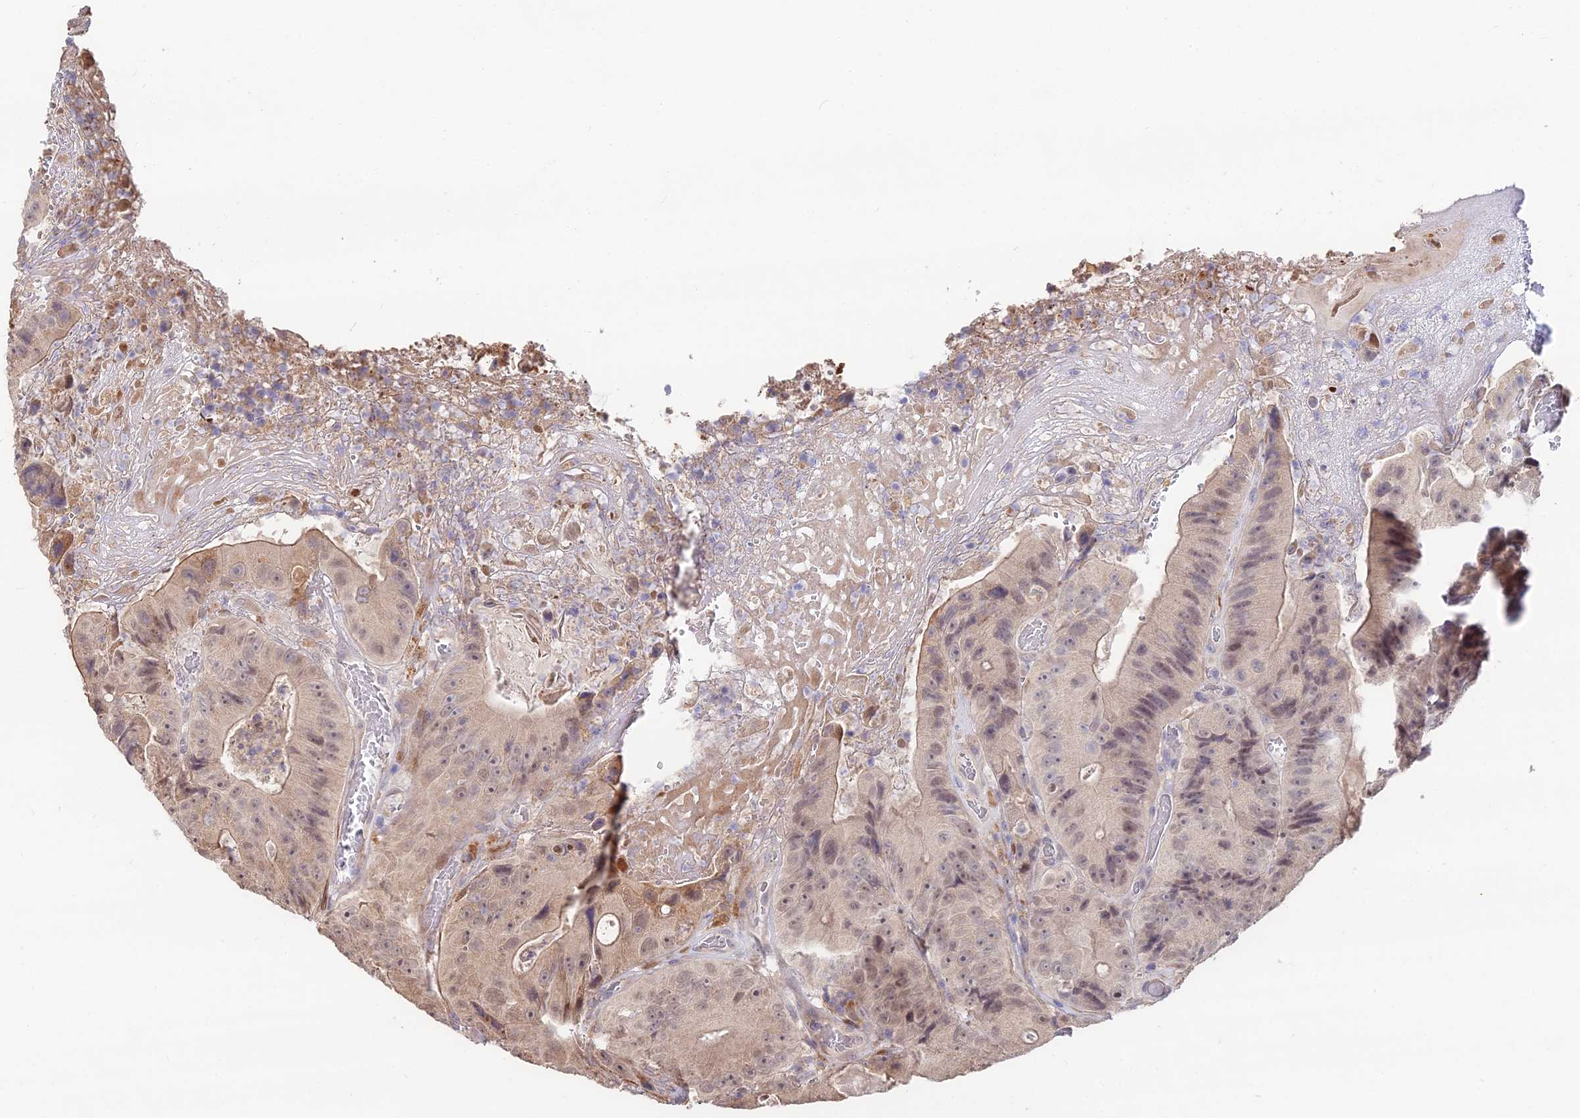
{"staining": {"intensity": "moderate", "quantity": ">75%", "location": "nuclear"}, "tissue": "colorectal cancer", "cell_type": "Tumor cells", "image_type": "cancer", "snomed": [{"axis": "morphology", "description": "Adenocarcinoma, NOS"}, {"axis": "topography", "description": "Colon"}], "caption": "Protein staining of colorectal adenocarcinoma tissue reveals moderate nuclear staining in approximately >75% of tumor cells. The staining is performed using DAB brown chromogen to label protein expression. The nuclei are counter-stained blue using hematoxylin.", "gene": "ACTR5", "patient": {"sex": "female", "age": 86}}